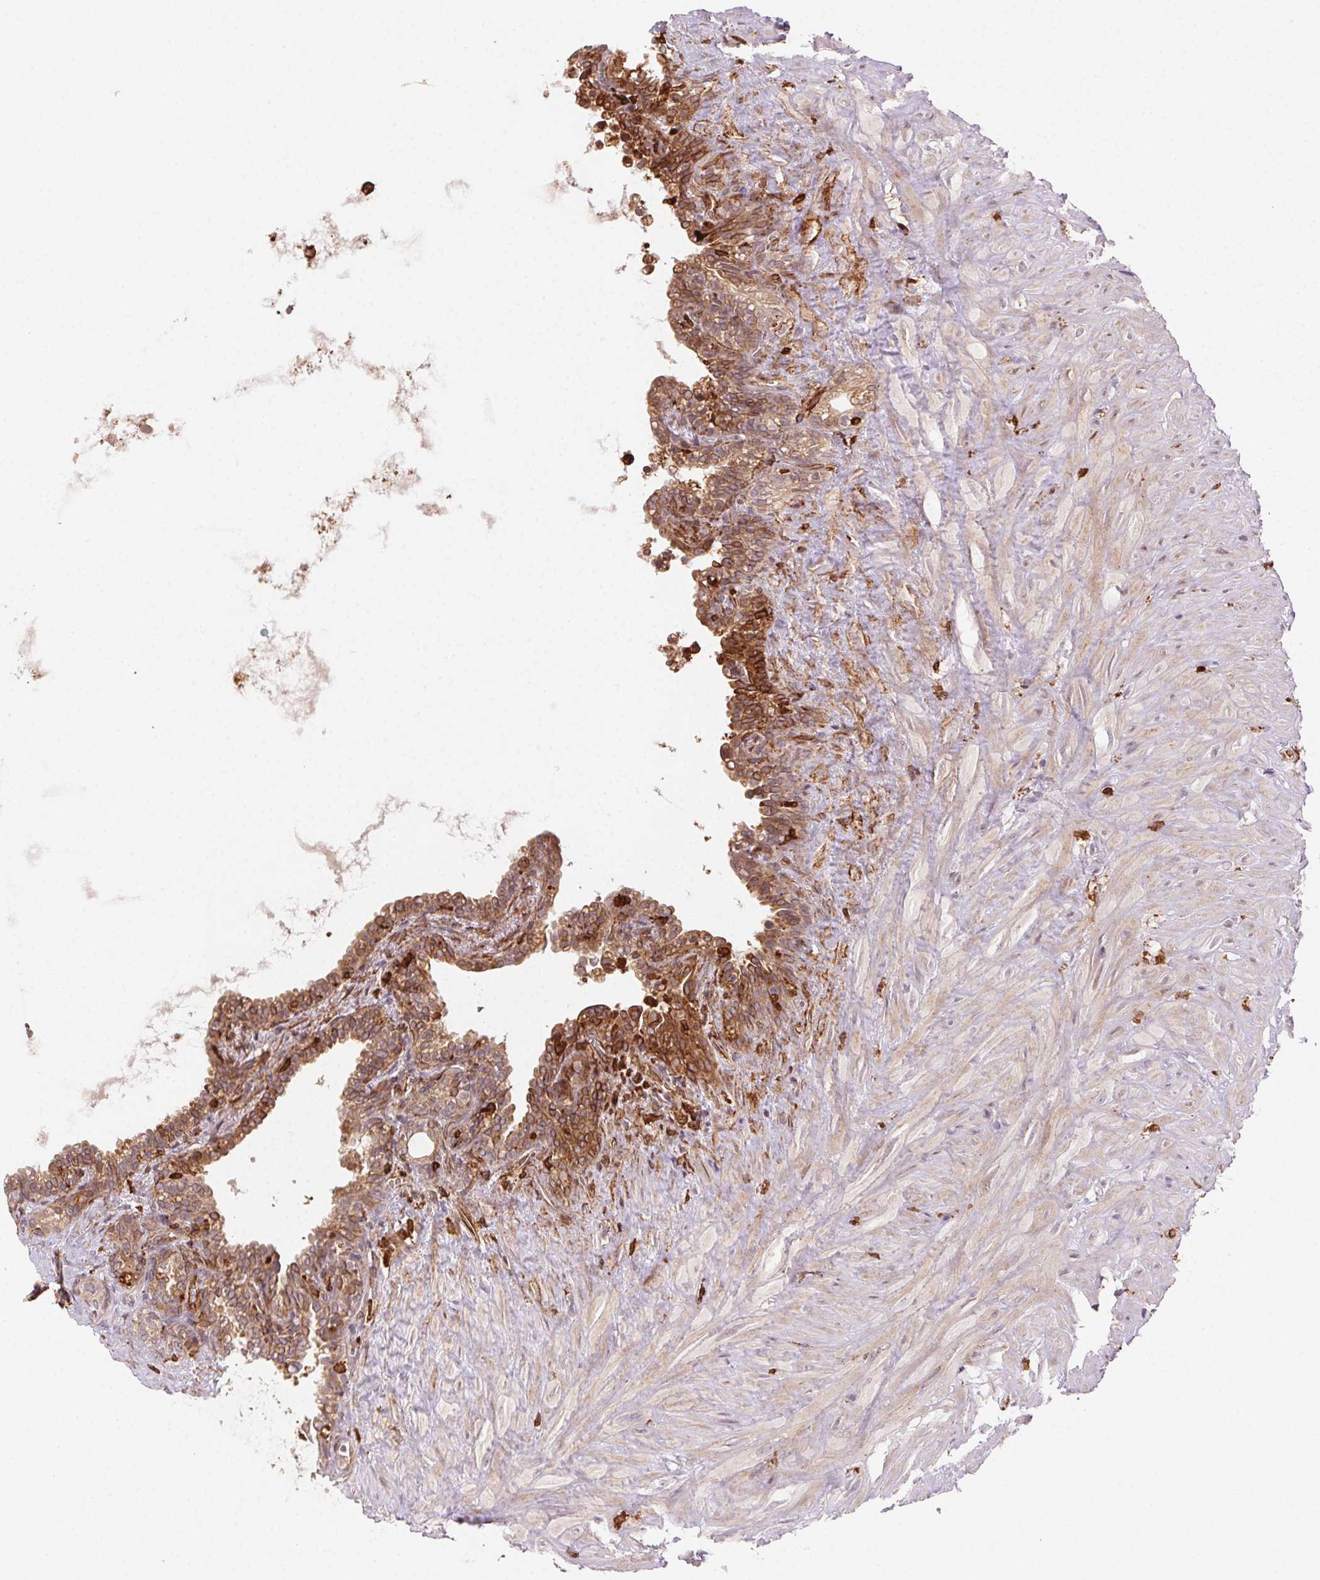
{"staining": {"intensity": "moderate", "quantity": "25%-75%", "location": "cytoplasmic/membranous"}, "tissue": "seminal vesicle", "cell_type": "Glandular cells", "image_type": "normal", "snomed": [{"axis": "morphology", "description": "Normal tissue, NOS"}, {"axis": "topography", "description": "Seminal veicle"}], "caption": "An IHC histopathology image of unremarkable tissue is shown. Protein staining in brown highlights moderate cytoplasmic/membranous positivity in seminal vesicle within glandular cells. The staining was performed using DAB (3,3'-diaminobenzidine), with brown indicating positive protein expression. Nuclei are stained blue with hematoxylin.", "gene": "RNASET2", "patient": {"sex": "male", "age": 76}}